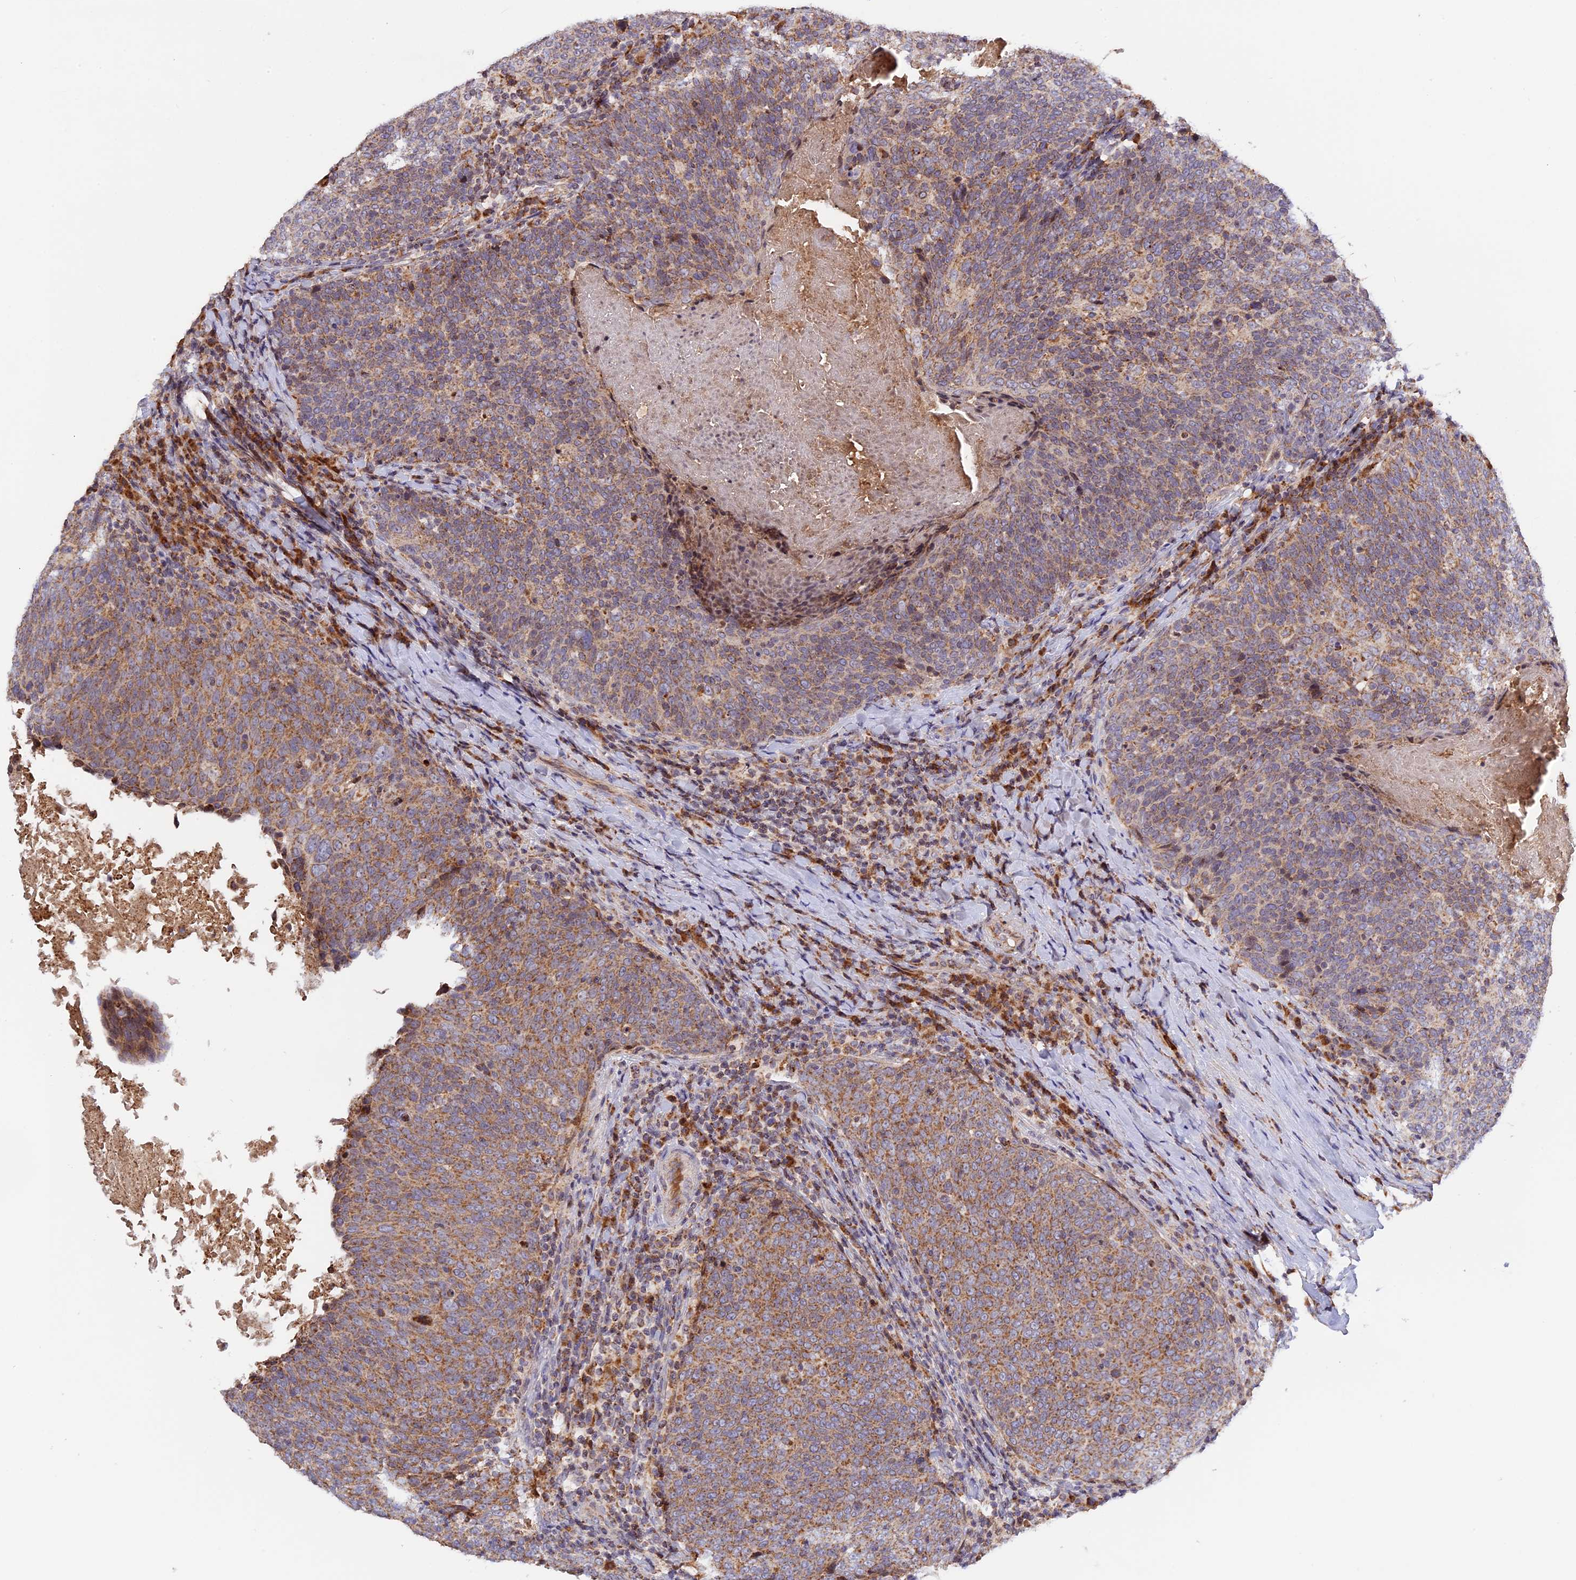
{"staining": {"intensity": "moderate", "quantity": "25%-75%", "location": "cytoplasmic/membranous"}, "tissue": "head and neck cancer", "cell_type": "Tumor cells", "image_type": "cancer", "snomed": [{"axis": "morphology", "description": "Squamous cell carcinoma, NOS"}, {"axis": "morphology", "description": "Squamous cell carcinoma, metastatic, NOS"}, {"axis": "topography", "description": "Lymph node"}, {"axis": "topography", "description": "Head-Neck"}], "caption": "Metastatic squamous cell carcinoma (head and neck) stained with DAB (3,3'-diaminobenzidine) immunohistochemistry reveals medium levels of moderate cytoplasmic/membranous expression in about 25%-75% of tumor cells. (DAB (3,3'-diaminobenzidine) = brown stain, brightfield microscopy at high magnification).", "gene": "MPV17L", "patient": {"sex": "male", "age": 62}}